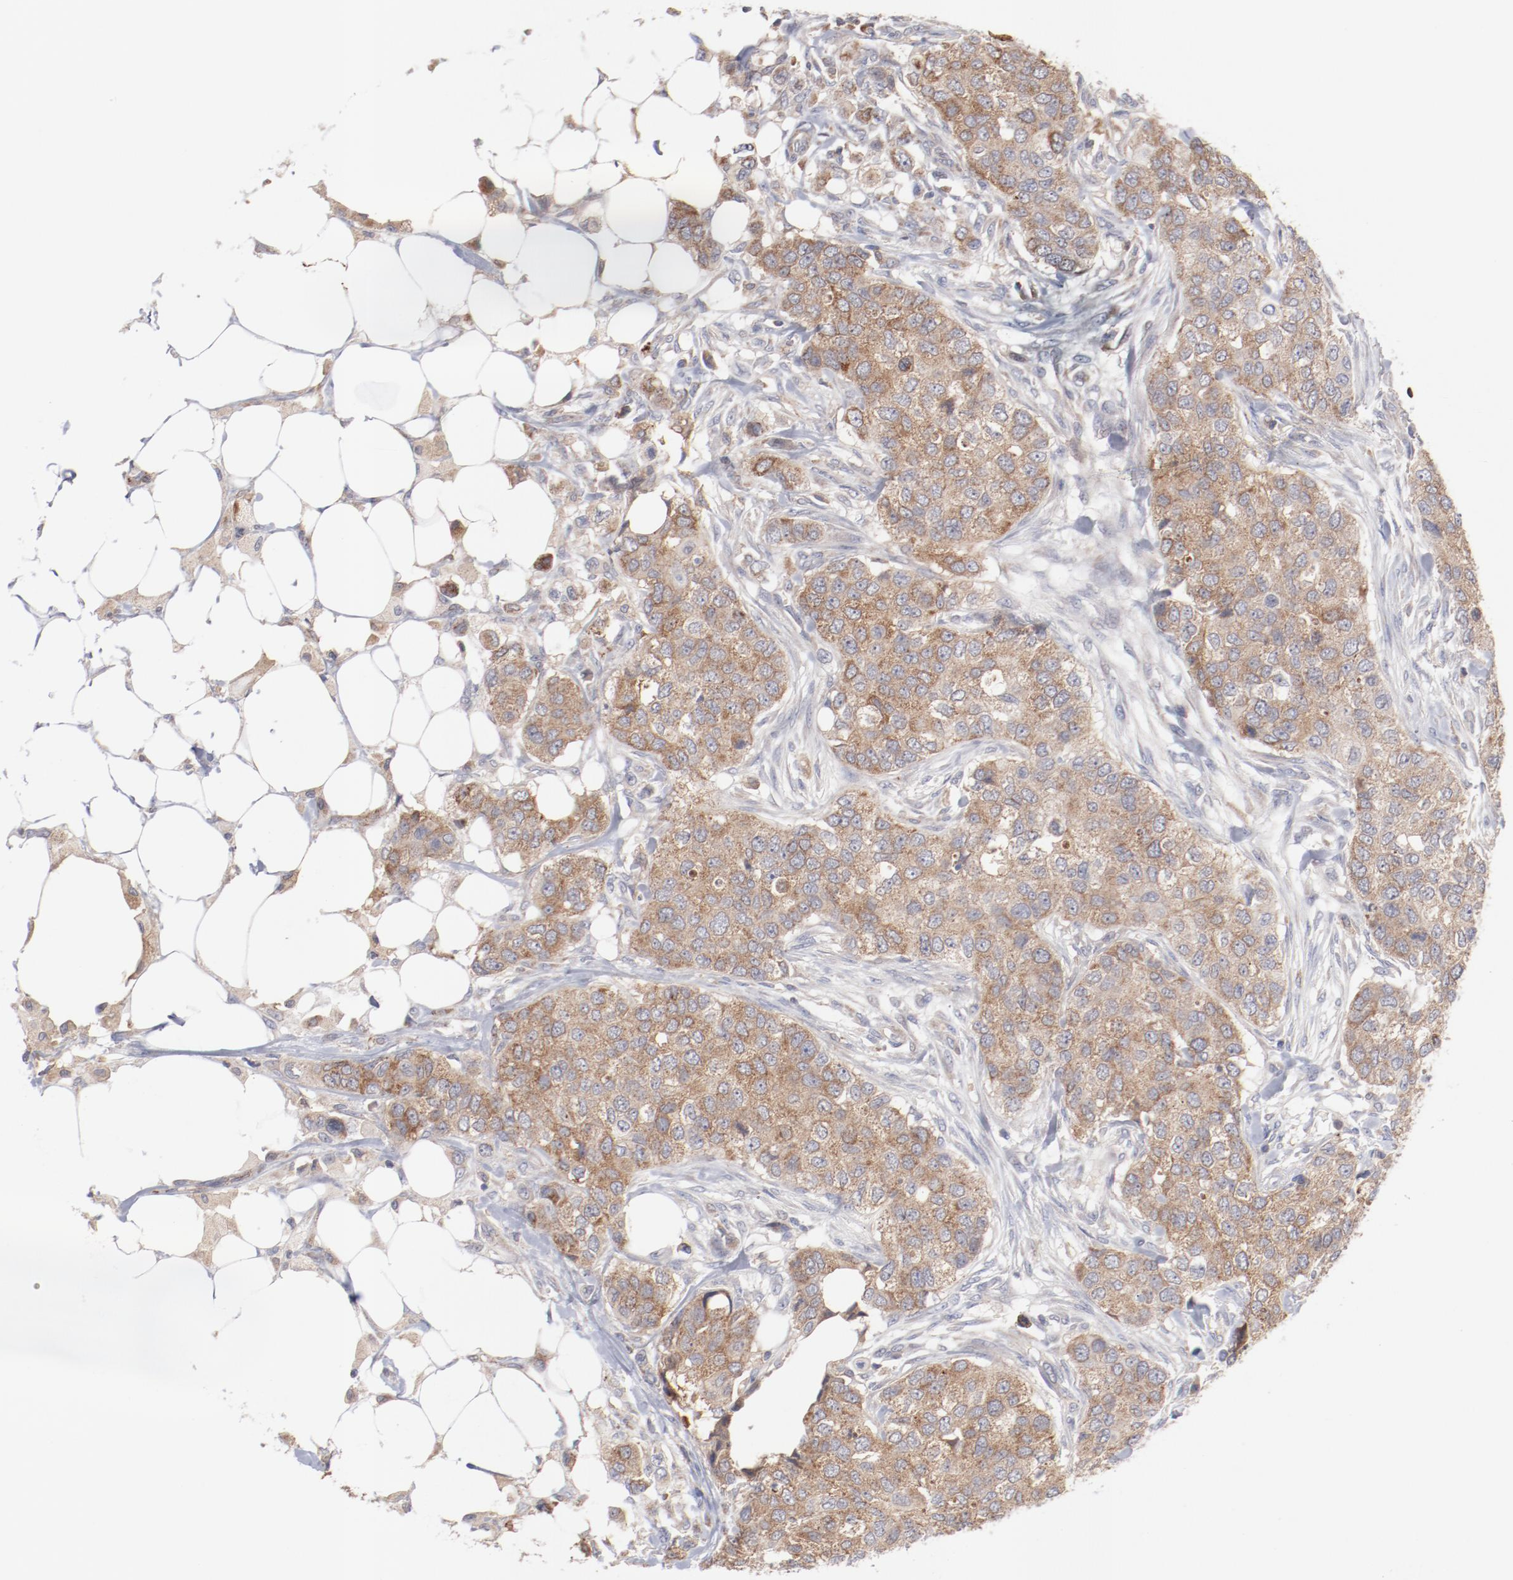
{"staining": {"intensity": "moderate", "quantity": ">75%", "location": "cytoplasmic/membranous"}, "tissue": "breast cancer", "cell_type": "Tumor cells", "image_type": "cancer", "snomed": [{"axis": "morphology", "description": "Normal tissue, NOS"}, {"axis": "morphology", "description": "Duct carcinoma"}, {"axis": "topography", "description": "Breast"}], "caption": "Brown immunohistochemical staining in human breast intraductal carcinoma demonstrates moderate cytoplasmic/membranous positivity in approximately >75% of tumor cells. Using DAB (3,3'-diaminobenzidine) (brown) and hematoxylin (blue) stains, captured at high magnification using brightfield microscopy.", "gene": "PPFIBP2", "patient": {"sex": "female", "age": 49}}